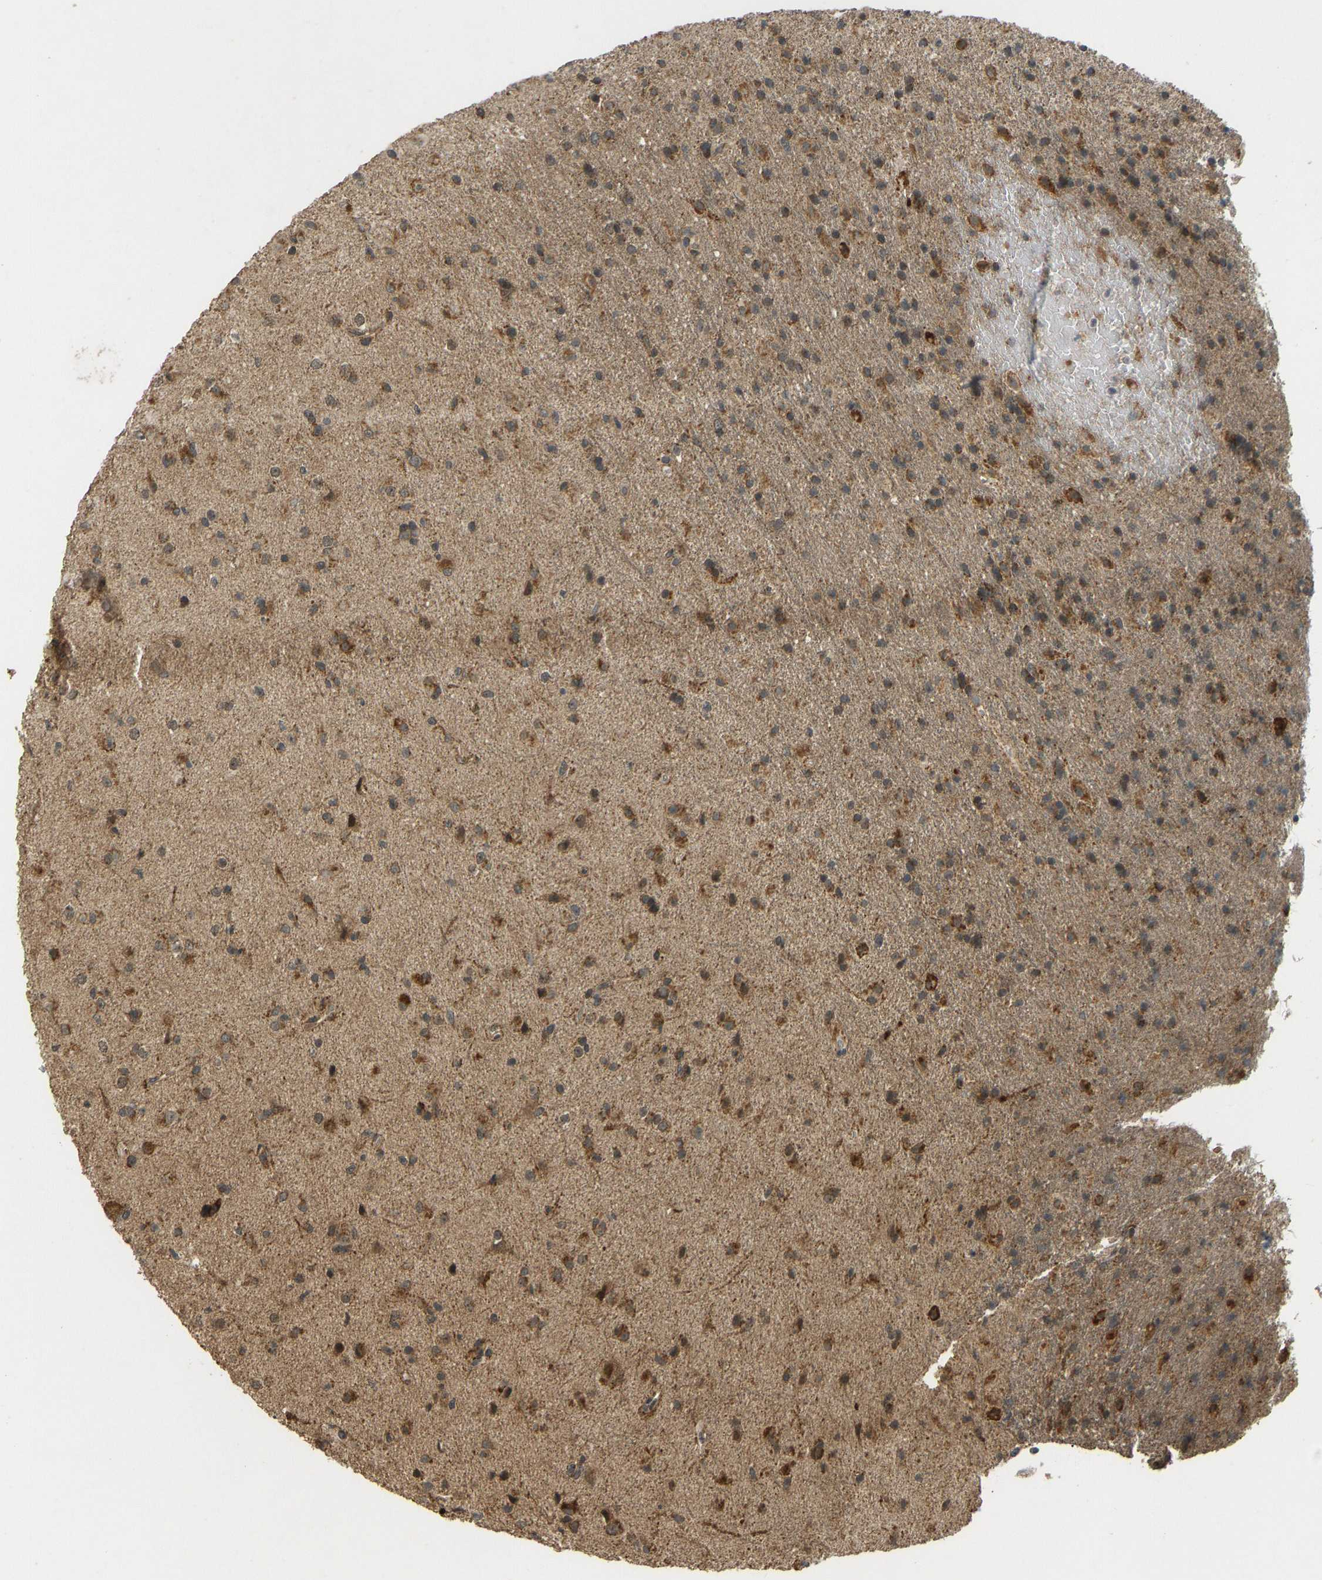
{"staining": {"intensity": "moderate", "quantity": ">75%", "location": "cytoplasmic/membranous"}, "tissue": "glioma", "cell_type": "Tumor cells", "image_type": "cancer", "snomed": [{"axis": "morphology", "description": "Glioma, malignant, Low grade"}, {"axis": "topography", "description": "Brain"}], "caption": "Tumor cells exhibit medium levels of moderate cytoplasmic/membranous positivity in about >75% of cells in human glioma. (brown staining indicates protein expression, while blue staining denotes nuclei).", "gene": "ACADS", "patient": {"sex": "male", "age": 65}}